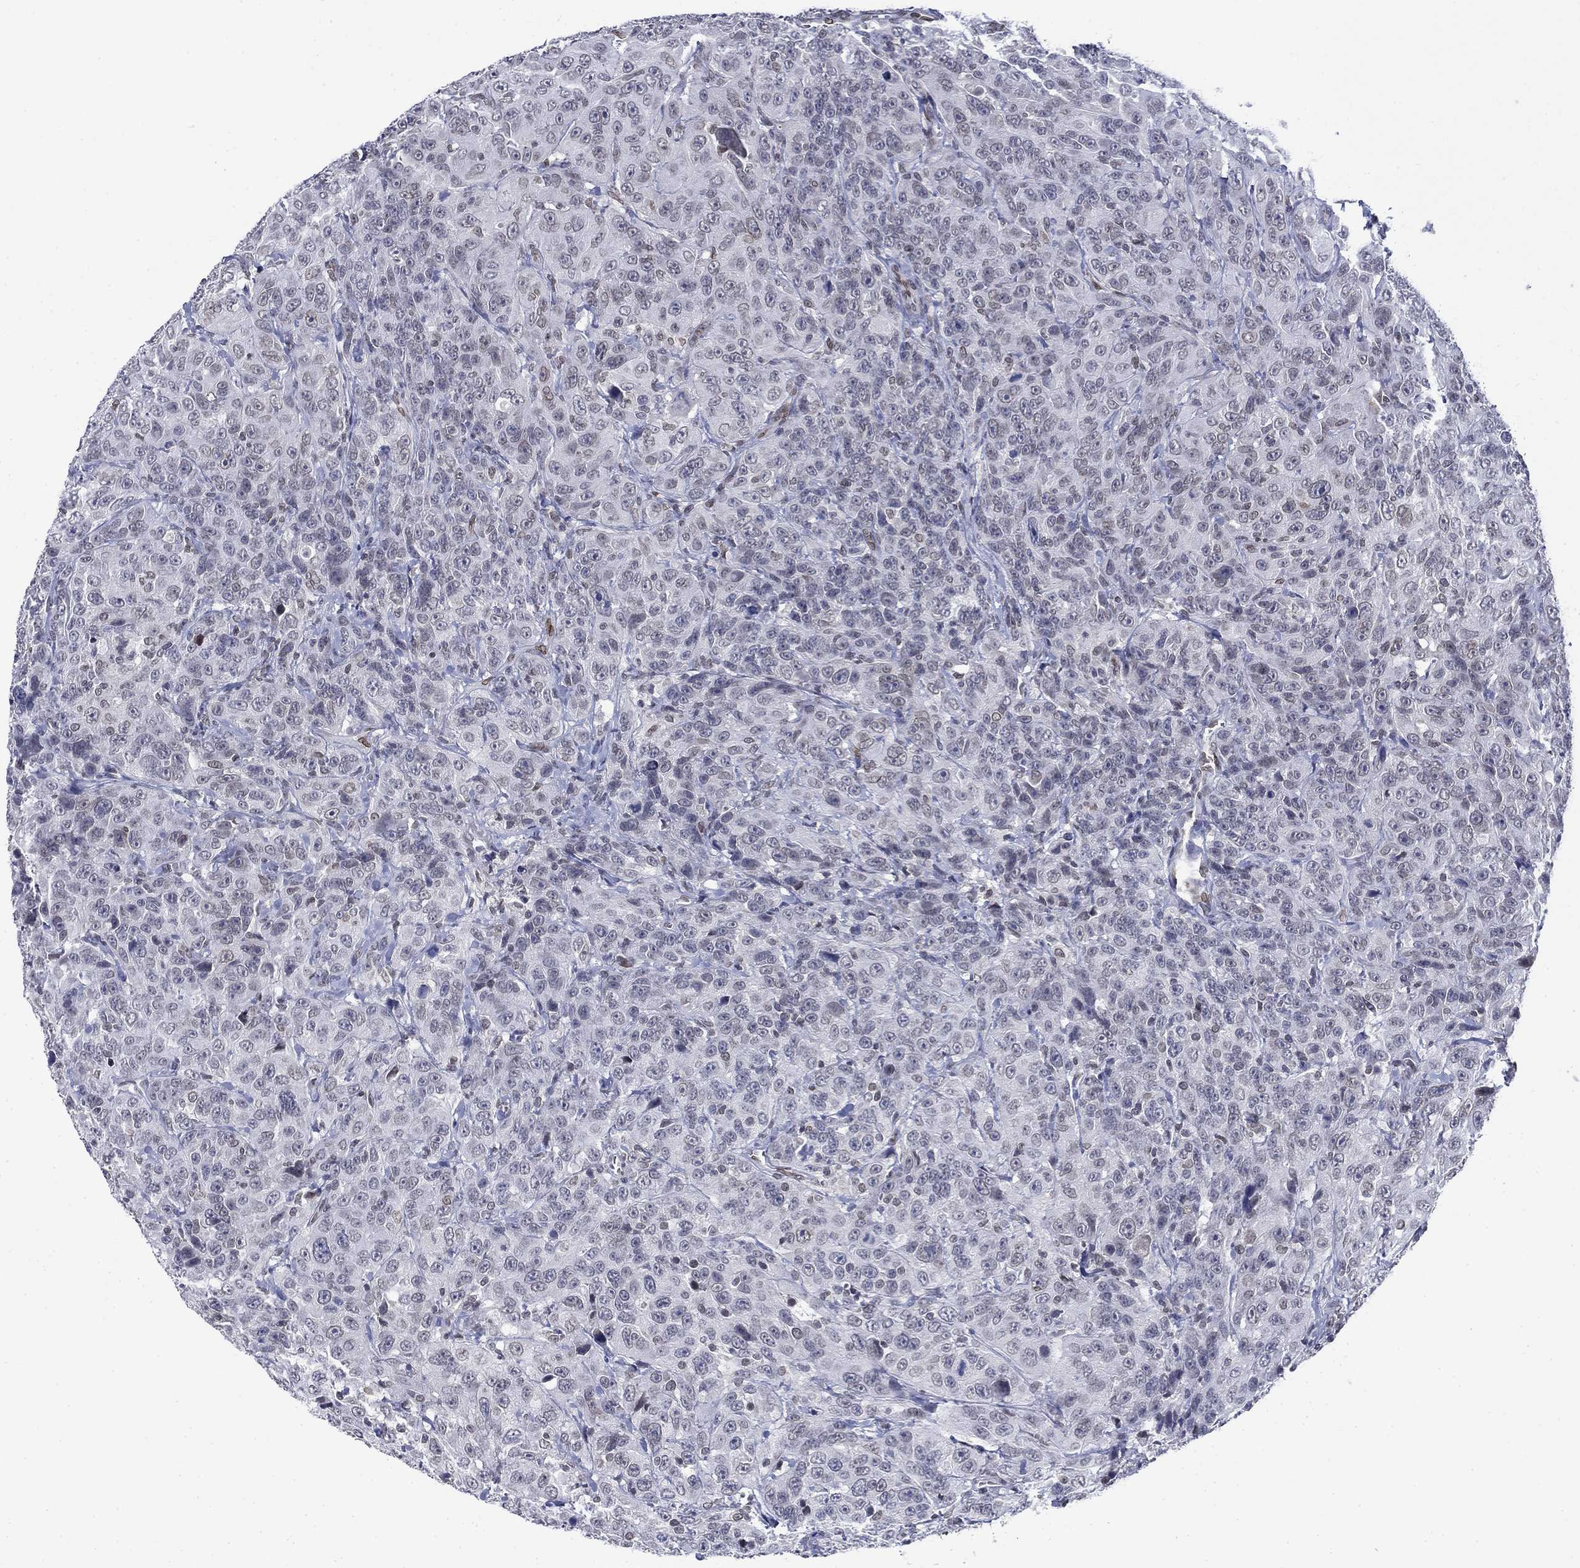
{"staining": {"intensity": "moderate", "quantity": "<25%", "location": "cytoplasmic/membranous,nuclear"}, "tissue": "urothelial cancer", "cell_type": "Tumor cells", "image_type": "cancer", "snomed": [{"axis": "morphology", "description": "Urothelial carcinoma, NOS"}, {"axis": "morphology", "description": "Urothelial carcinoma, High grade"}, {"axis": "topography", "description": "Urinary bladder"}], "caption": "This is an image of IHC staining of transitional cell carcinoma, which shows moderate staining in the cytoplasmic/membranous and nuclear of tumor cells.", "gene": "TOR1AIP1", "patient": {"sex": "female", "age": 73}}